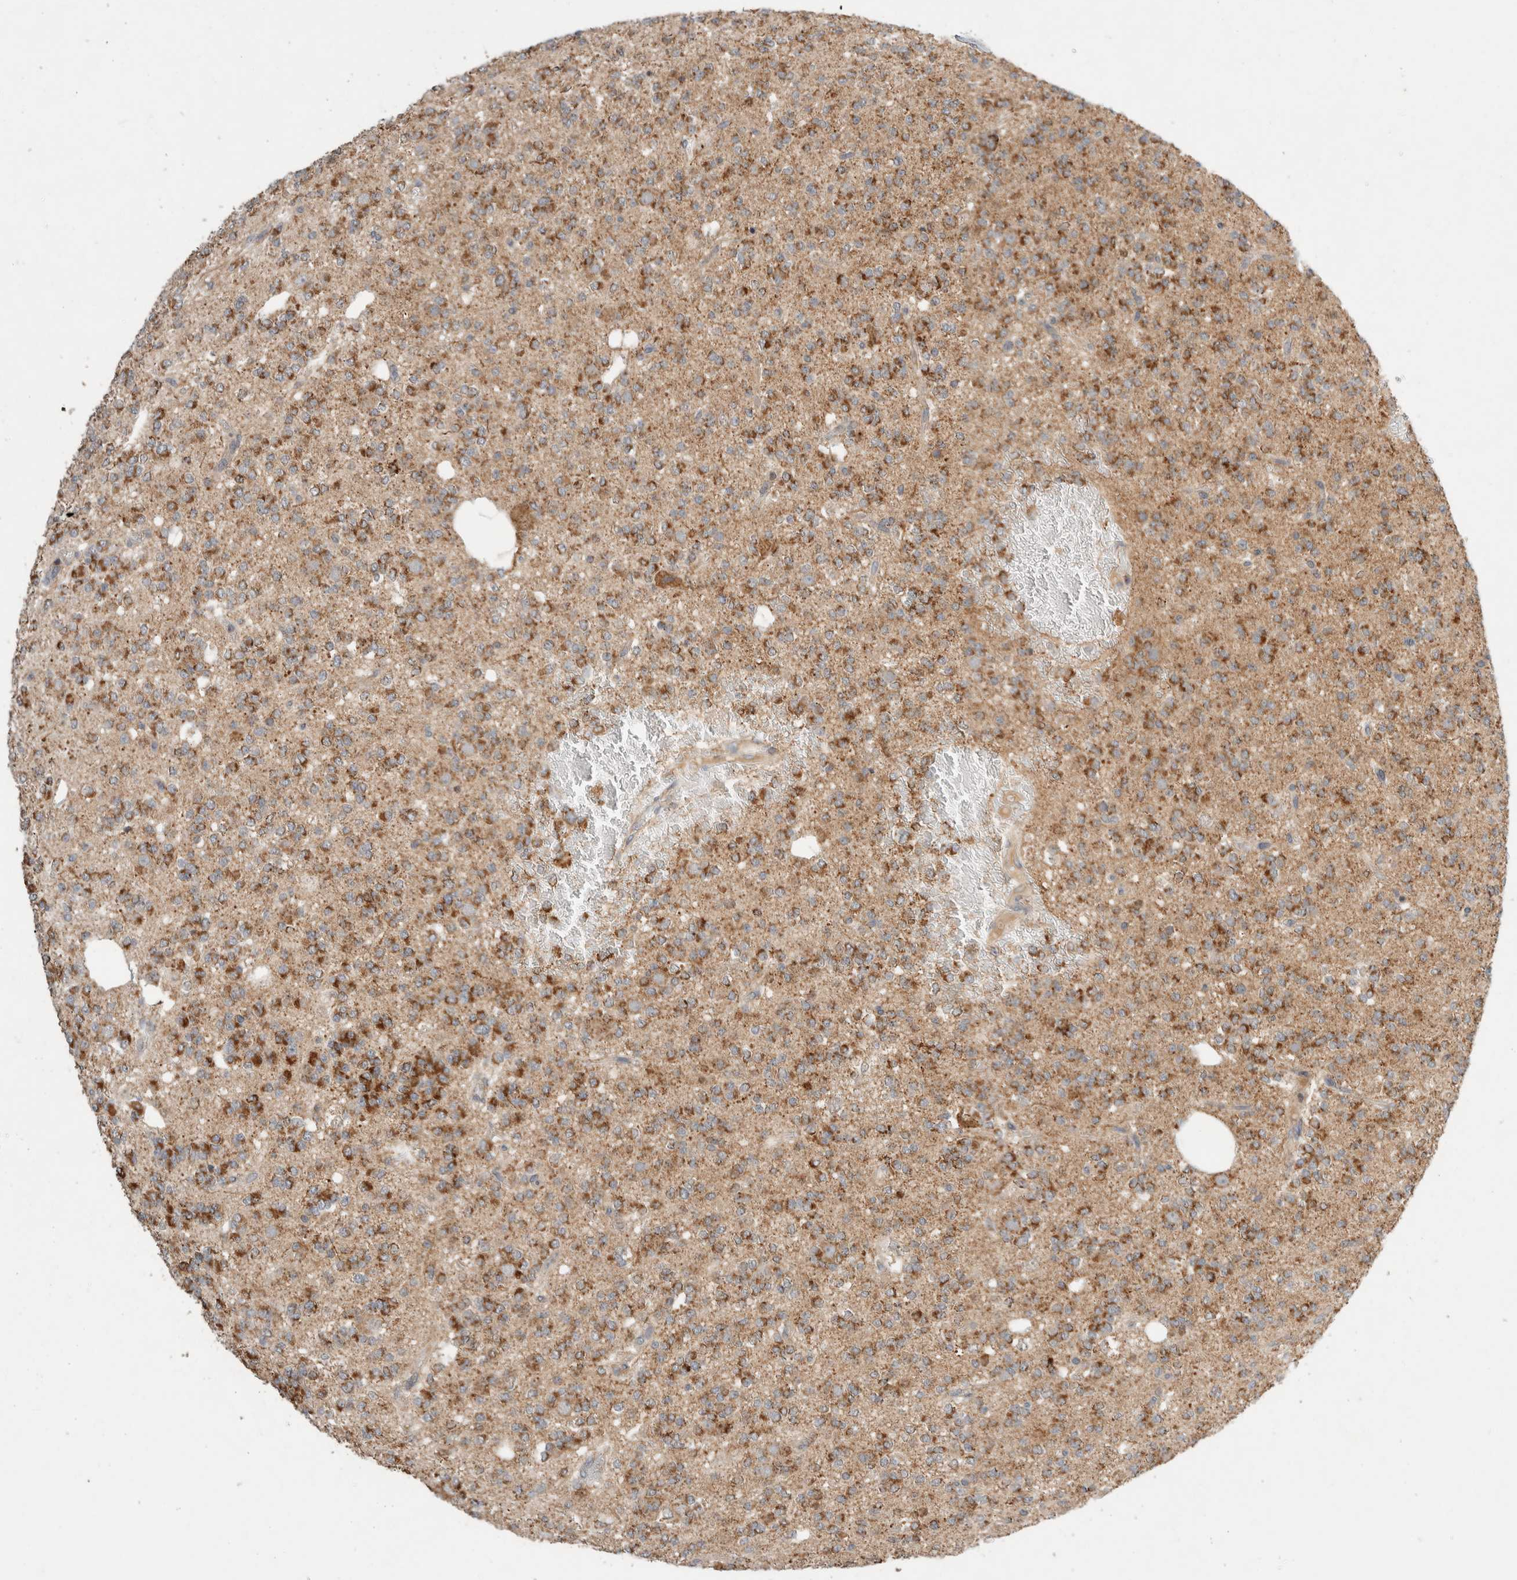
{"staining": {"intensity": "strong", "quantity": "25%-75%", "location": "cytoplasmic/membranous"}, "tissue": "glioma", "cell_type": "Tumor cells", "image_type": "cancer", "snomed": [{"axis": "morphology", "description": "Glioma, malignant, Low grade"}, {"axis": "topography", "description": "Brain"}], "caption": "Immunohistochemical staining of glioma reveals high levels of strong cytoplasmic/membranous positivity in approximately 25%-75% of tumor cells.", "gene": "AMPD1", "patient": {"sex": "male", "age": 38}}